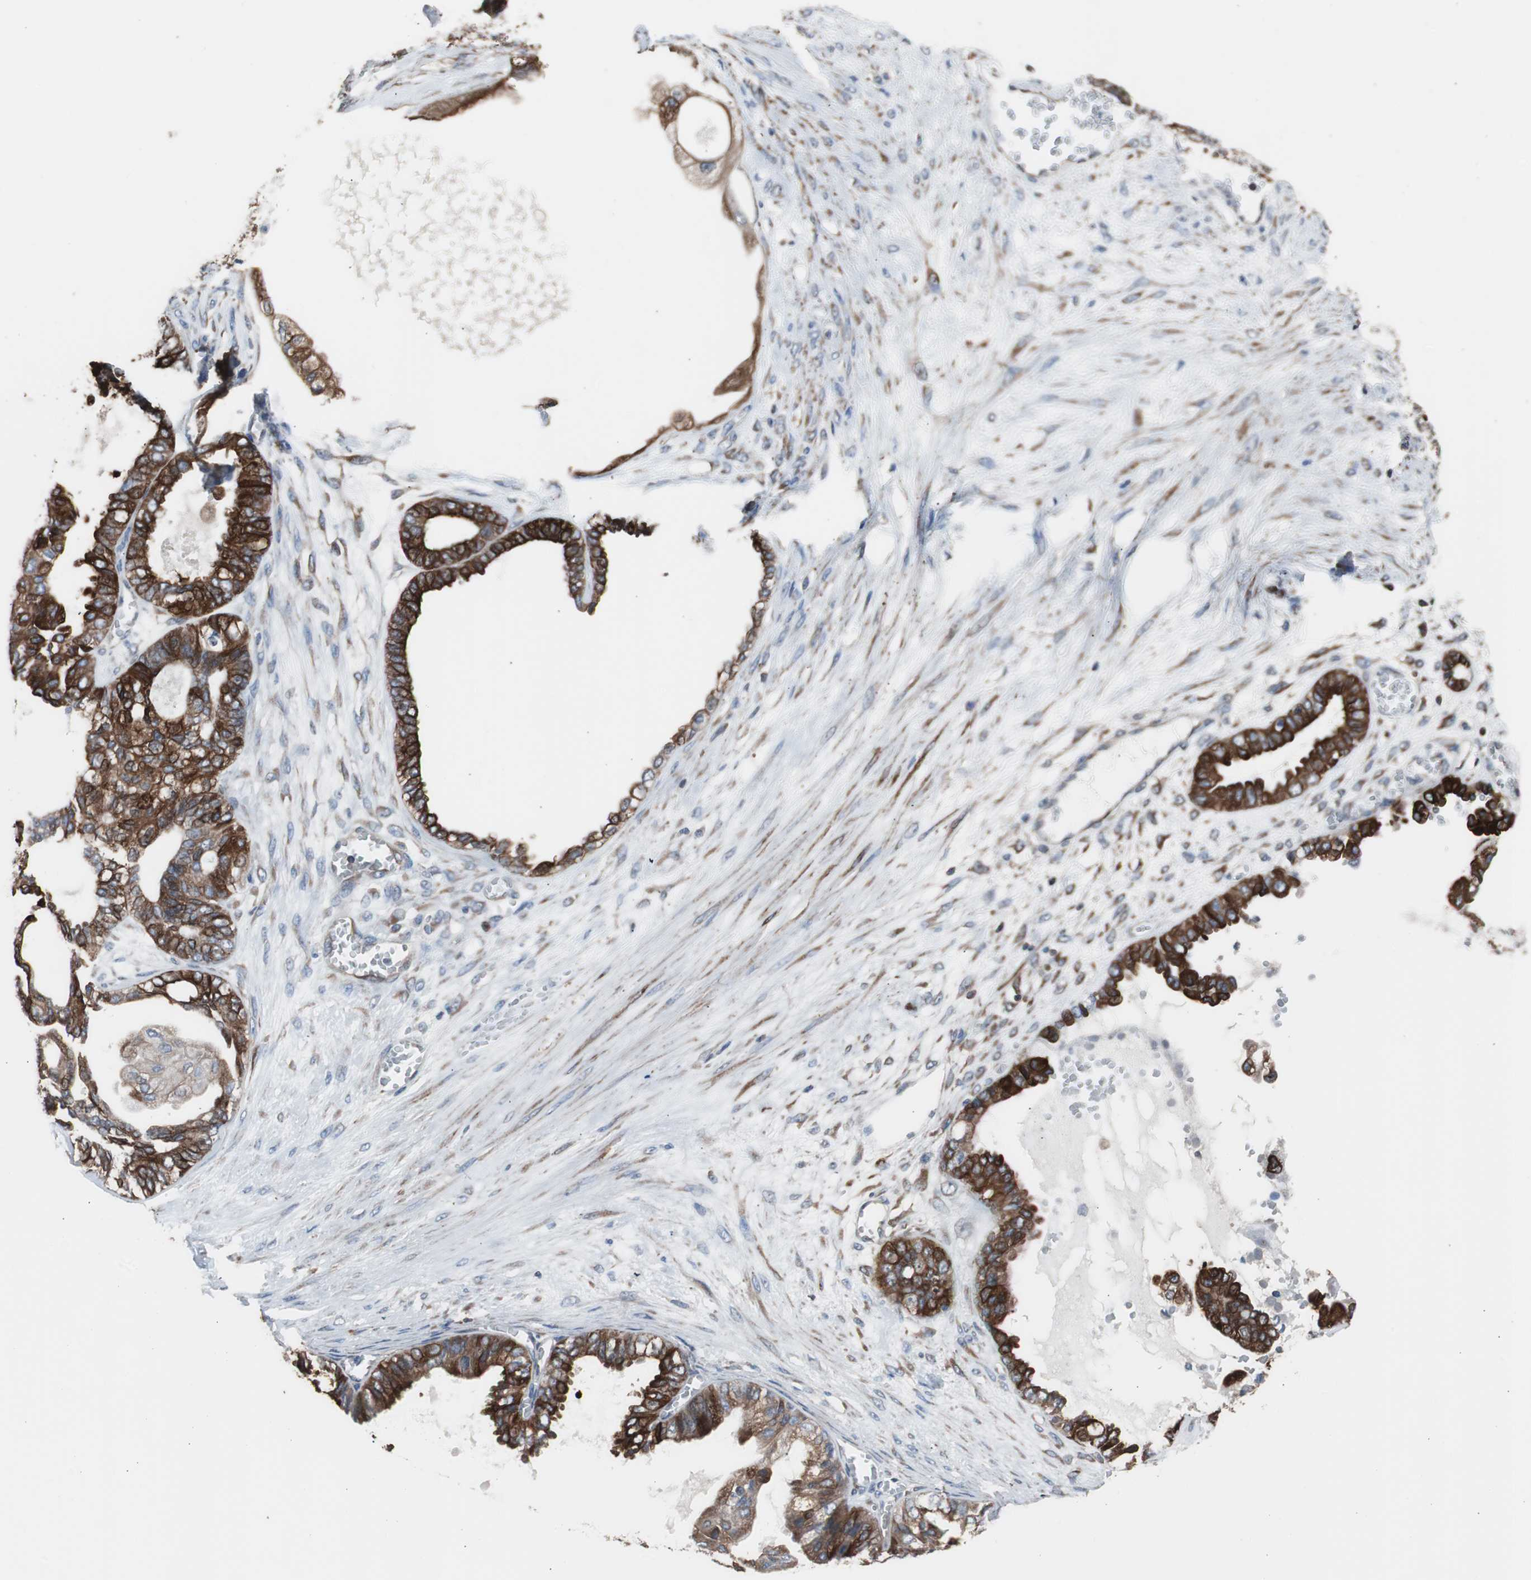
{"staining": {"intensity": "strong", "quantity": ">75%", "location": "cytoplasmic/membranous"}, "tissue": "ovarian cancer", "cell_type": "Tumor cells", "image_type": "cancer", "snomed": [{"axis": "morphology", "description": "Carcinoma, NOS"}, {"axis": "morphology", "description": "Carcinoma, endometroid"}, {"axis": "topography", "description": "Ovary"}], "caption": "A histopathology image showing strong cytoplasmic/membranous staining in about >75% of tumor cells in endometroid carcinoma (ovarian), as visualized by brown immunohistochemical staining.", "gene": "PBXIP1", "patient": {"sex": "female", "age": 50}}